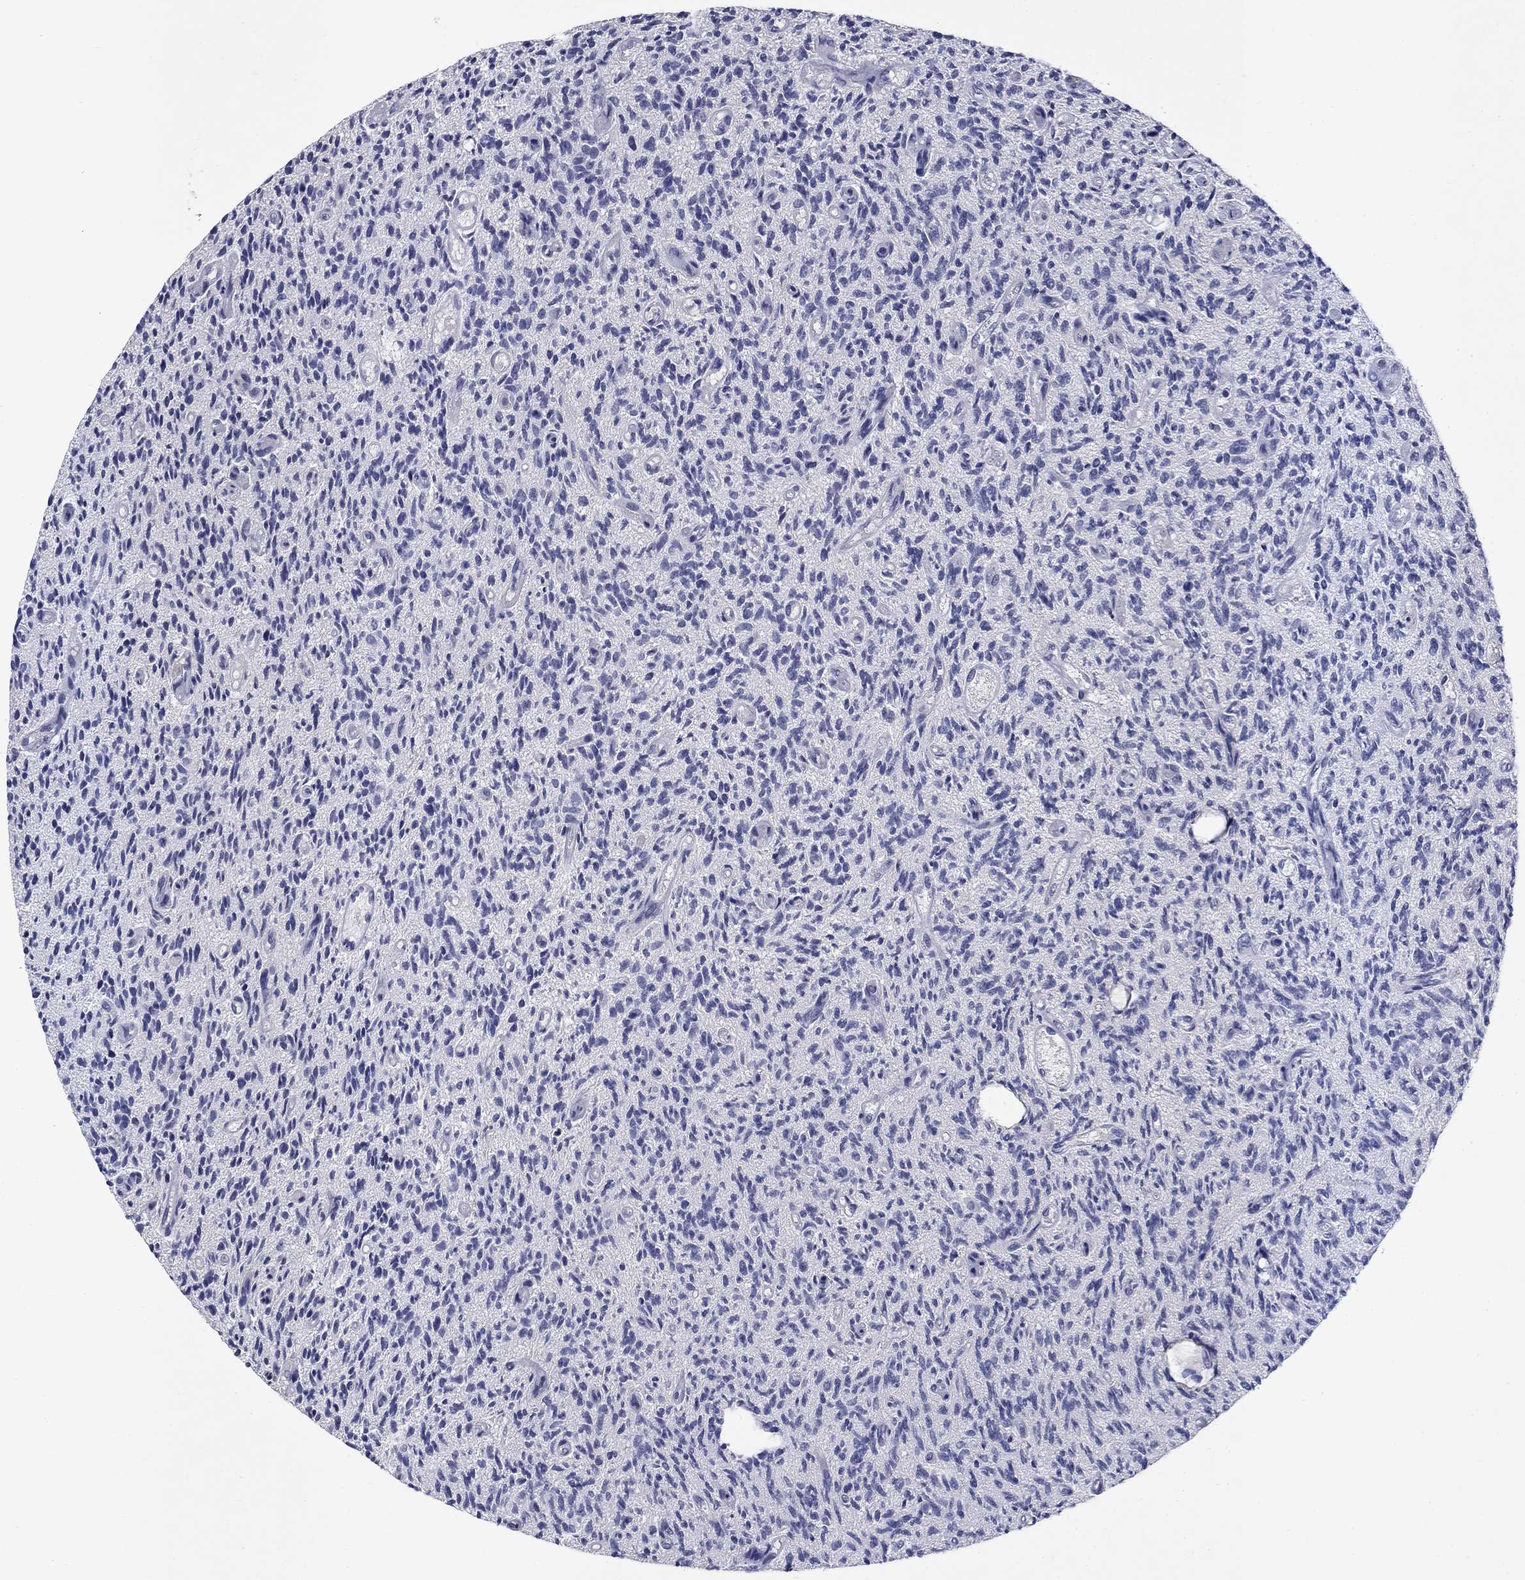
{"staining": {"intensity": "negative", "quantity": "none", "location": "none"}, "tissue": "glioma", "cell_type": "Tumor cells", "image_type": "cancer", "snomed": [{"axis": "morphology", "description": "Glioma, malignant, High grade"}, {"axis": "topography", "description": "Brain"}], "caption": "Immunohistochemical staining of malignant glioma (high-grade) demonstrates no significant positivity in tumor cells.", "gene": "GLTP", "patient": {"sex": "male", "age": 64}}